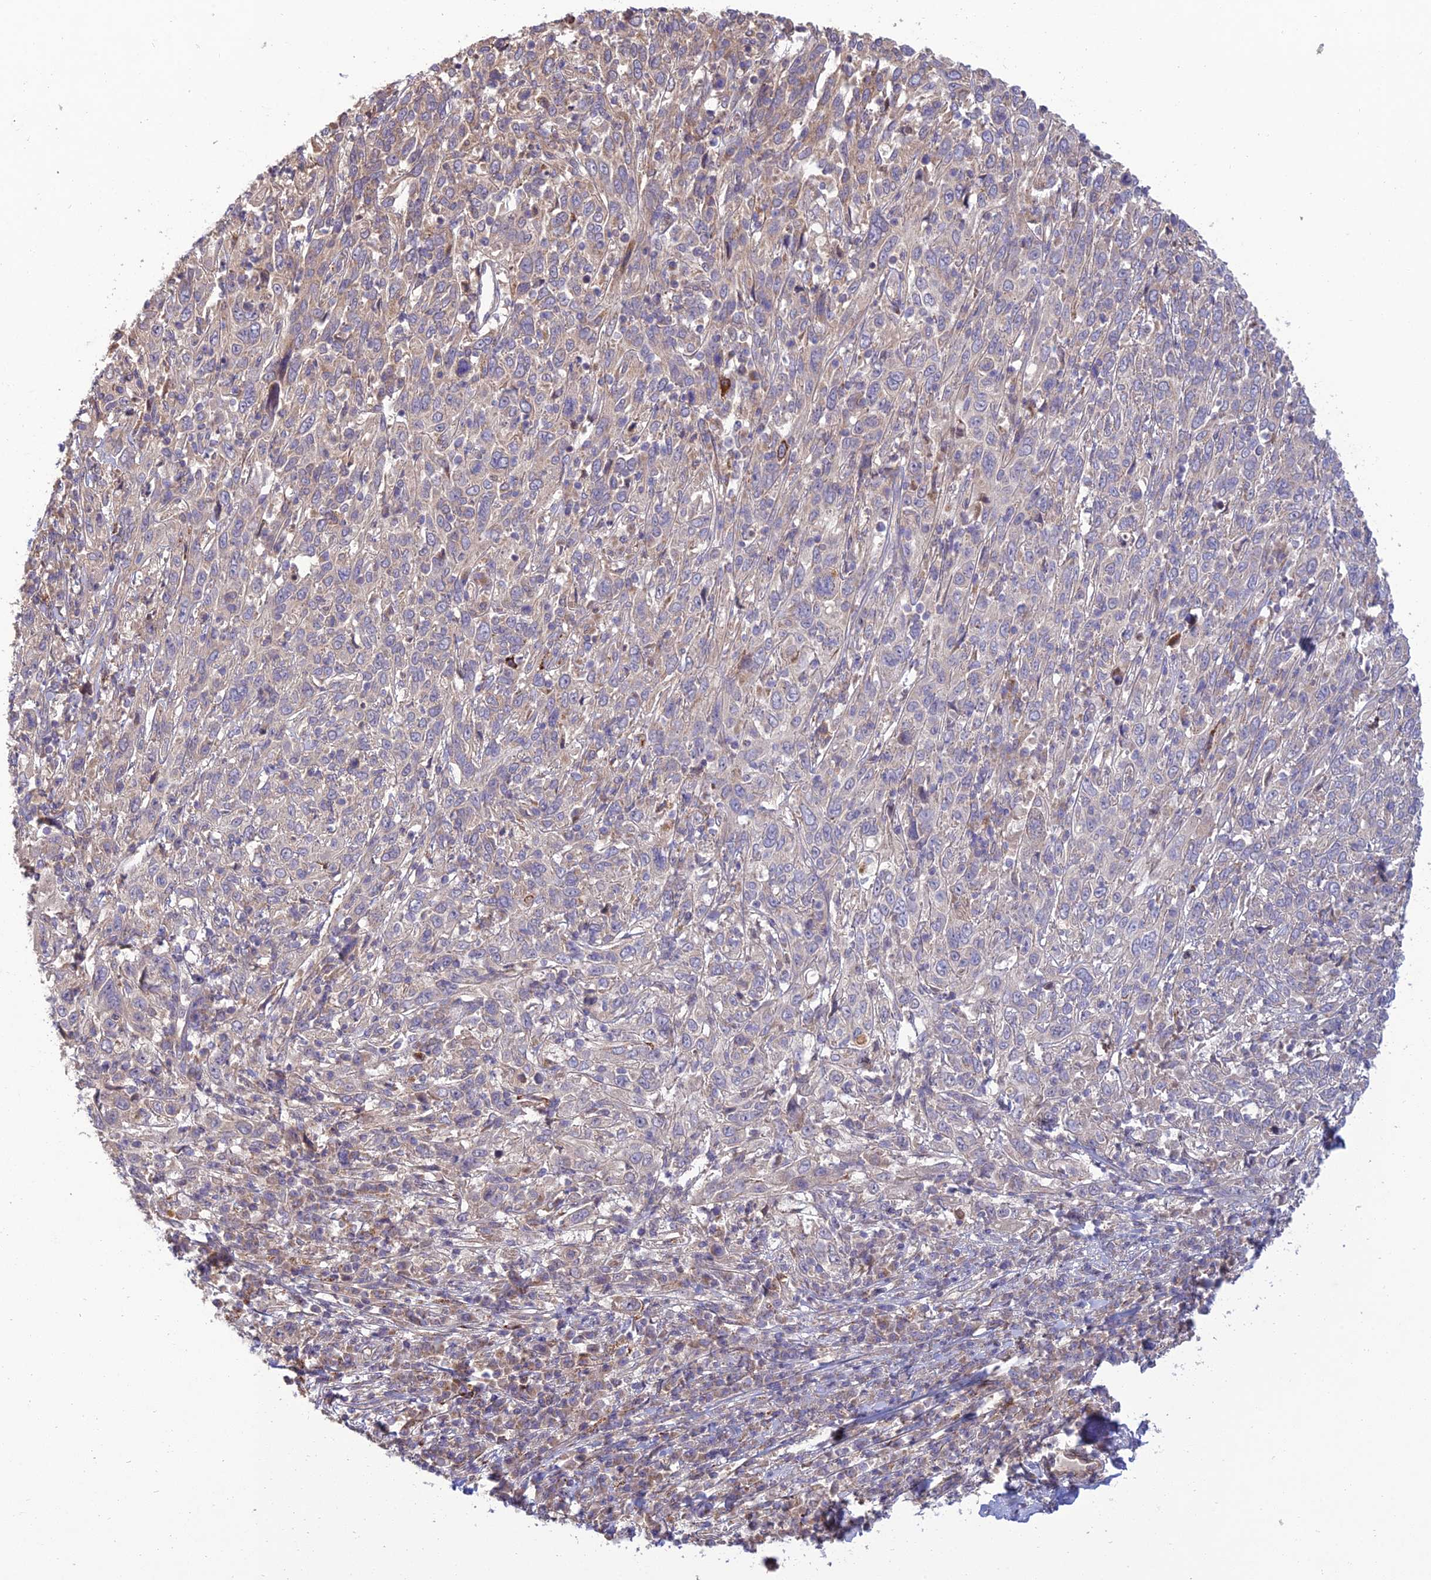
{"staining": {"intensity": "weak", "quantity": "<25%", "location": "cytoplasmic/membranous"}, "tissue": "cervical cancer", "cell_type": "Tumor cells", "image_type": "cancer", "snomed": [{"axis": "morphology", "description": "Squamous cell carcinoma, NOS"}, {"axis": "topography", "description": "Cervix"}], "caption": "DAB immunohistochemical staining of cervical cancer (squamous cell carcinoma) exhibits no significant expression in tumor cells.", "gene": "C3orf20", "patient": {"sex": "female", "age": 46}}